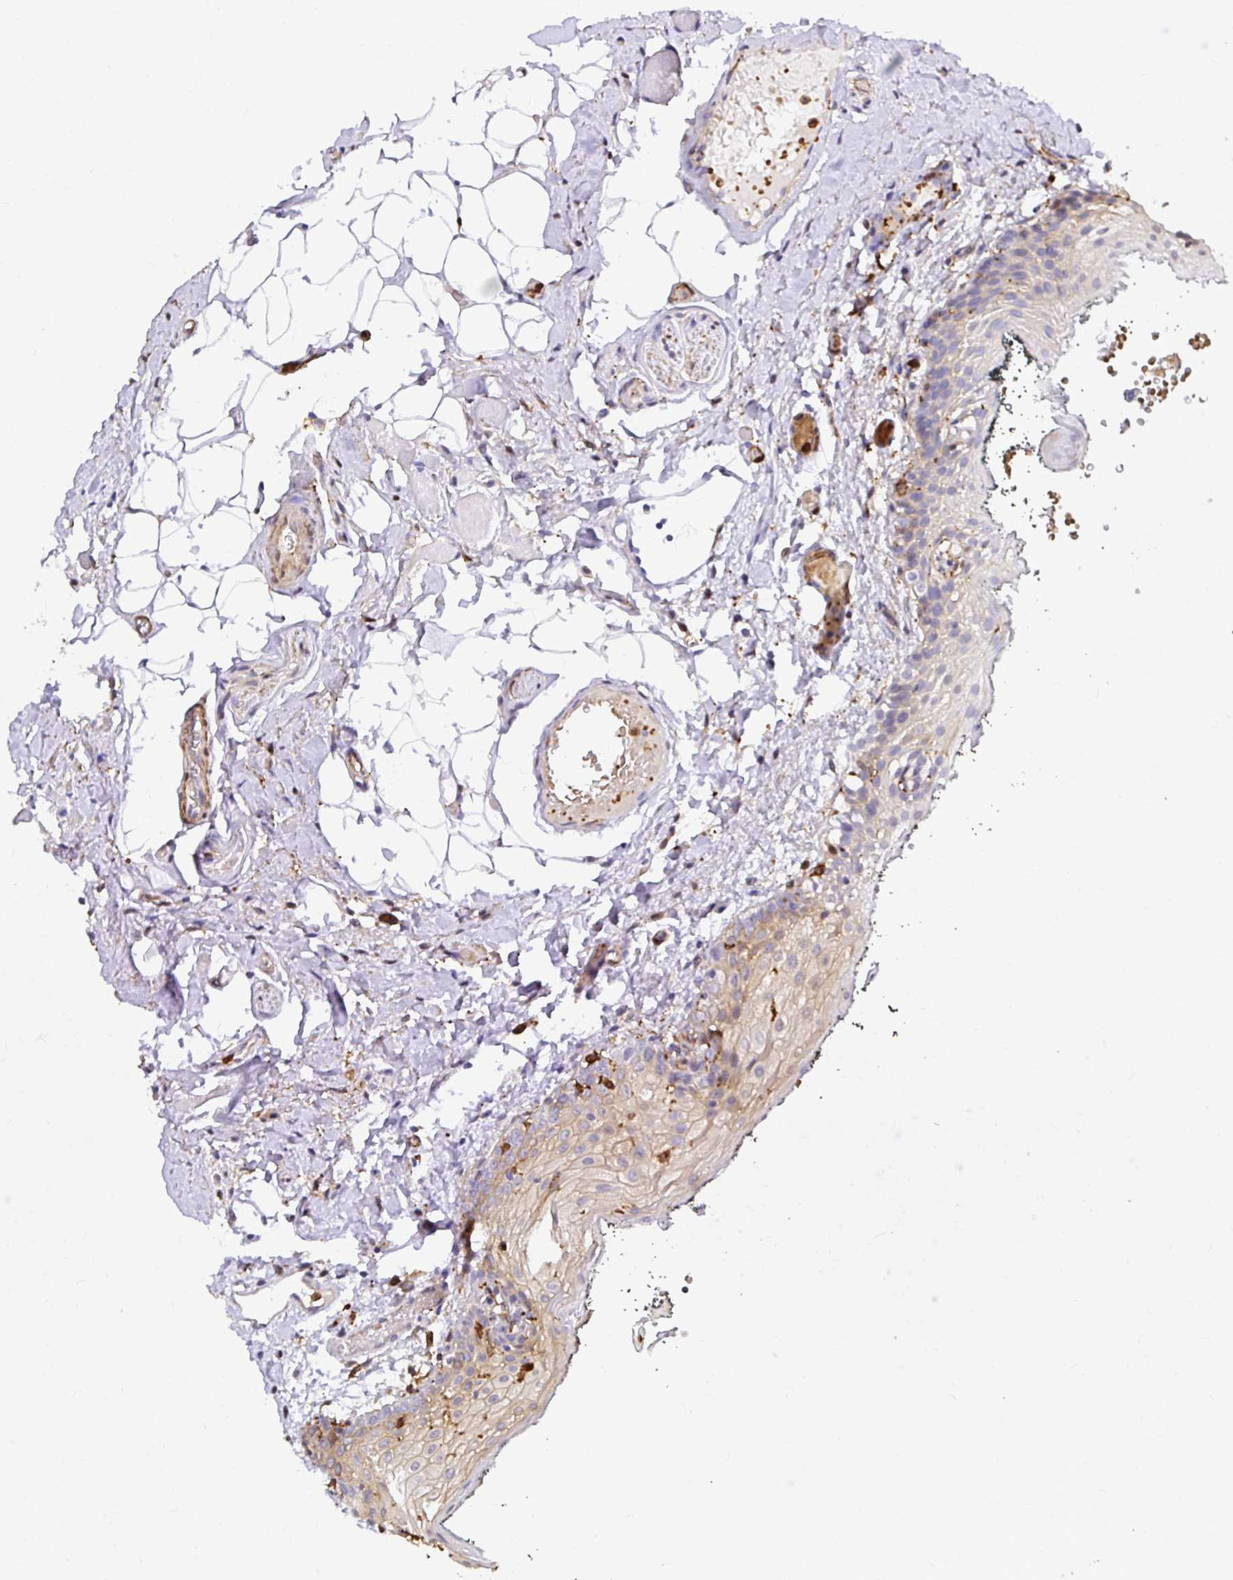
{"staining": {"intensity": "weak", "quantity": "<25%", "location": "cytoplasmic/membranous"}, "tissue": "oral mucosa", "cell_type": "Squamous epithelial cells", "image_type": "normal", "snomed": [{"axis": "morphology", "description": "Normal tissue, NOS"}, {"axis": "morphology", "description": "Squamous cell carcinoma, NOS"}, {"axis": "topography", "description": "Oral tissue"}, {"axis": "topography", "description": "Head-Neck"}], "caption": "DAB (3,3'-diaminobenzidine) immunohistochemical staining of normal oral mucosa reveals no significant staining in squamous epithelial cells. The staining is performed using DAB (3,3'-diaminobenzidine) brown chromogen with nuclei counter-stained in using hematoxylin.", "gene": "GSN", "patient": {"sex": "male", "age": 58}}